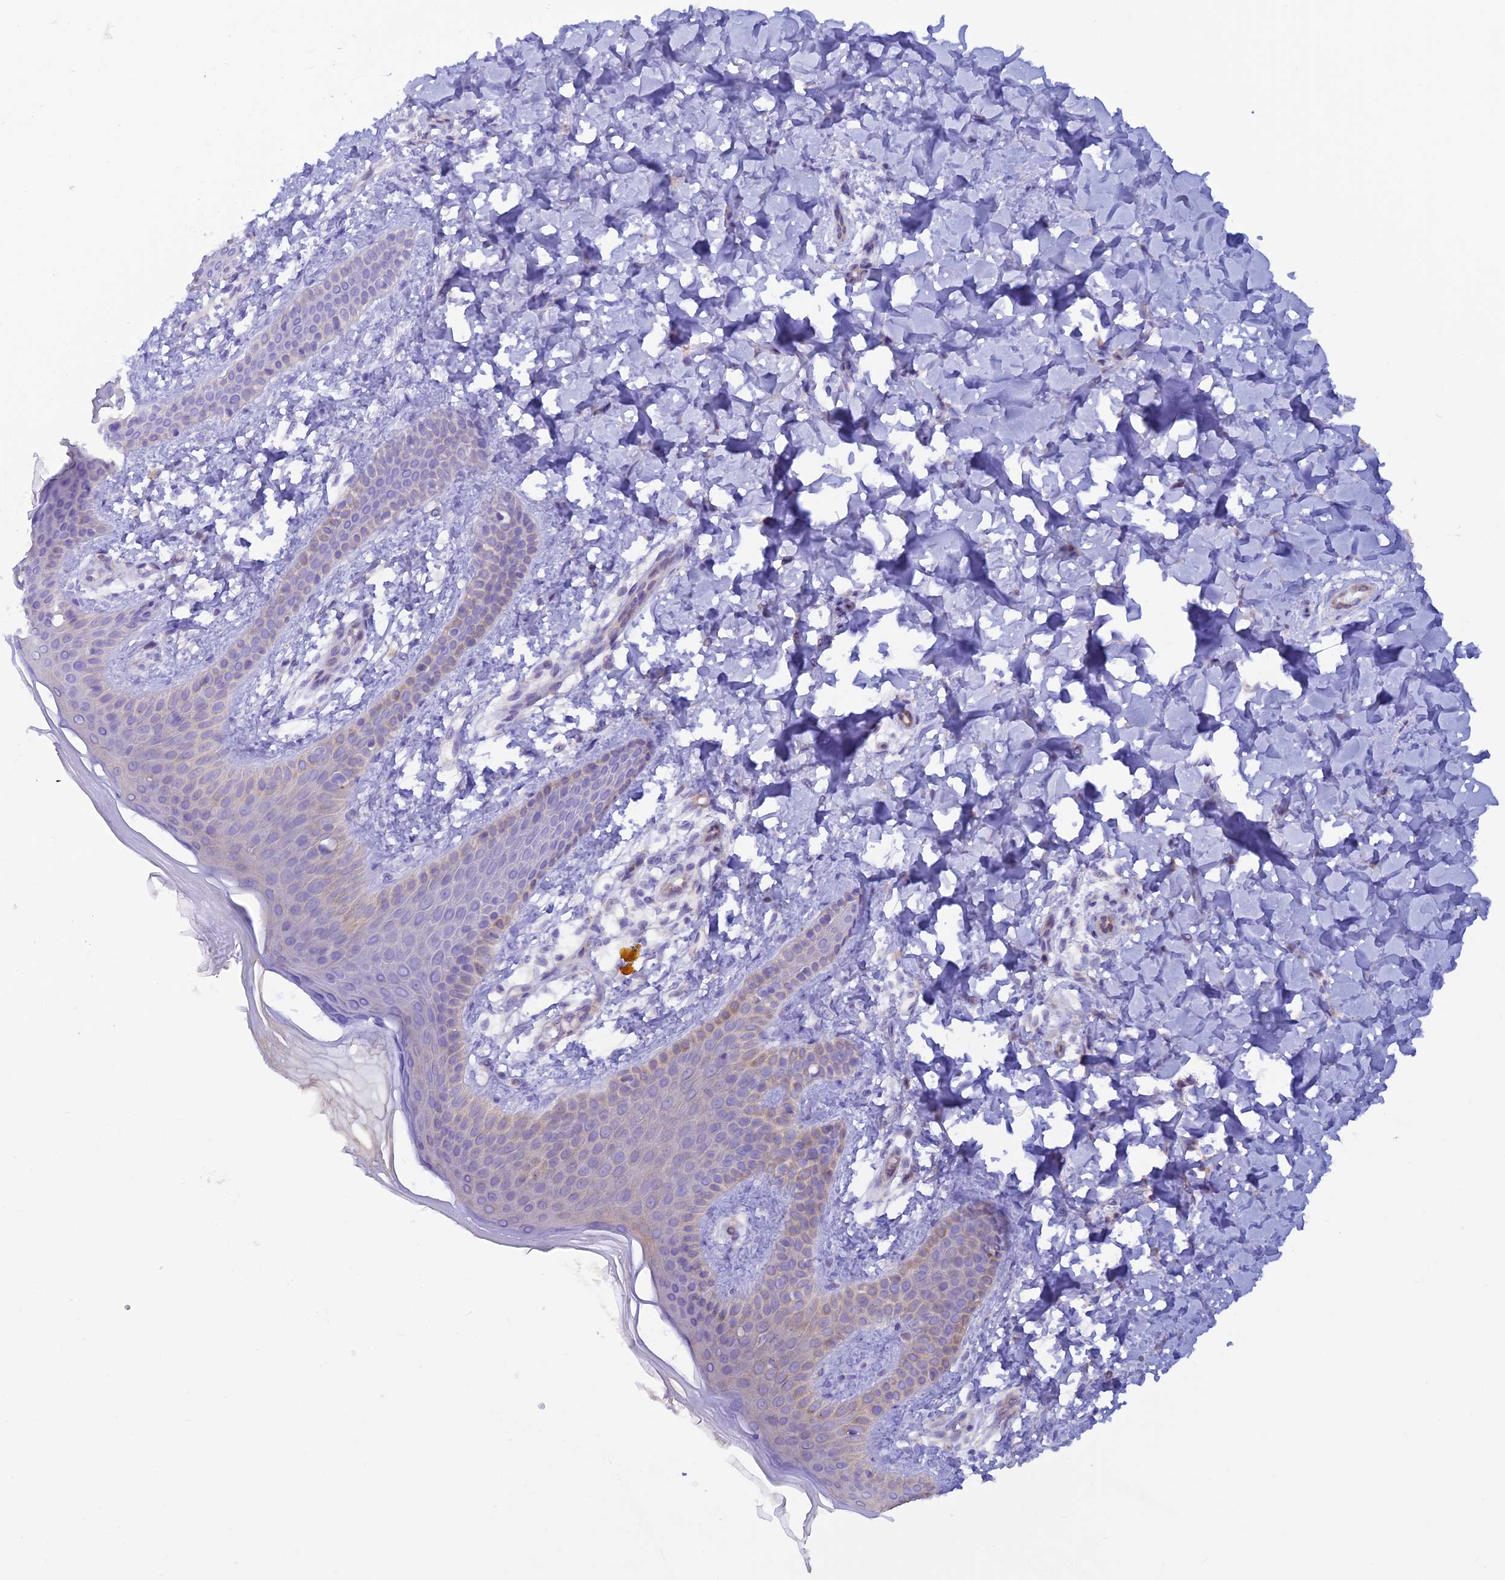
{"staining": {"intensity": "negative", "quantity": "none", "location": "none"}, "tissue": "skin", "cell_type": "Fibroblasts", "image_type": "normal", "snomed": [{"axis": "morphology", "description": "Normal tissue, NOS"}, {"axis": "topography", "description": "Skin"}], "caption": "DAB immunohistochemical staining of unremarkable skin exhibits no significant expression in fibroblasts. The staining is performed using DAB (3,3'-diaminobenzidine) brown chromogen with nuclei counter-stained in using hematoxylin.", "gene": "GMCL1", "patient": {"sex": "male", "age": 36}}